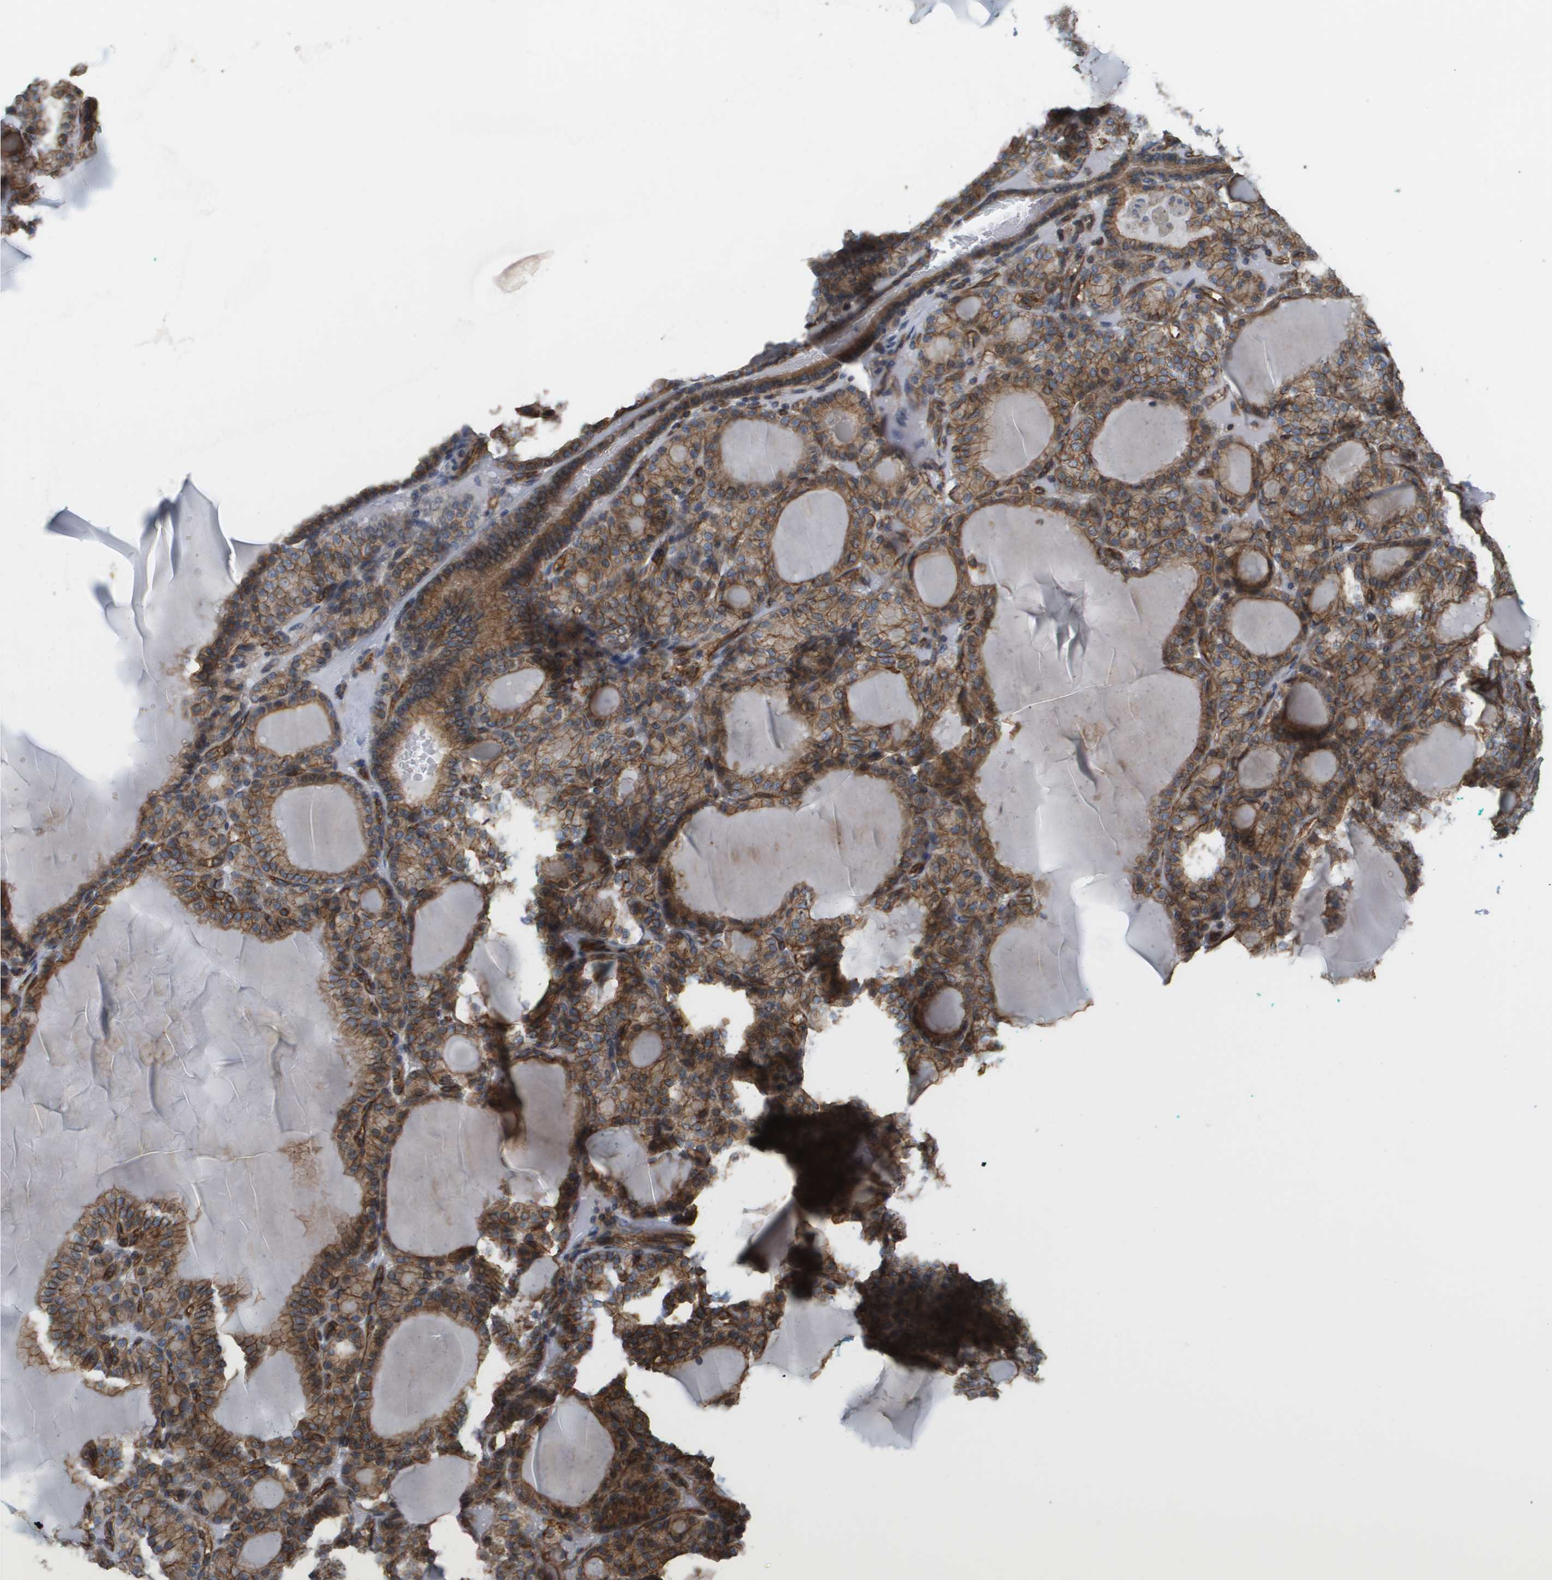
{"staining": {"intensity": "moderate", "quantity": ">75%", "location": "cytoplasmic/membranous"}, "tissue": "thyroid gland", "cell_type": "Glandular cells", "image_type": "normal", "snomed": [{"axis": "morphology", "description": "Normal tissue, NOS"}, {"axis": "topography", "description": "Thyroid gland"}], "caption": "An immunohistochemistry micrograph of unremarkable tissue is shown. Protein staining in brown highlights moderate cytoplasmic/membranous positivity in thyroid gland within glandular cells. (DAB = brown stain, brightfield microscopy at high magnification).", "gene": "SGMS2", "patient": {"sex": "female", "age": 28}}